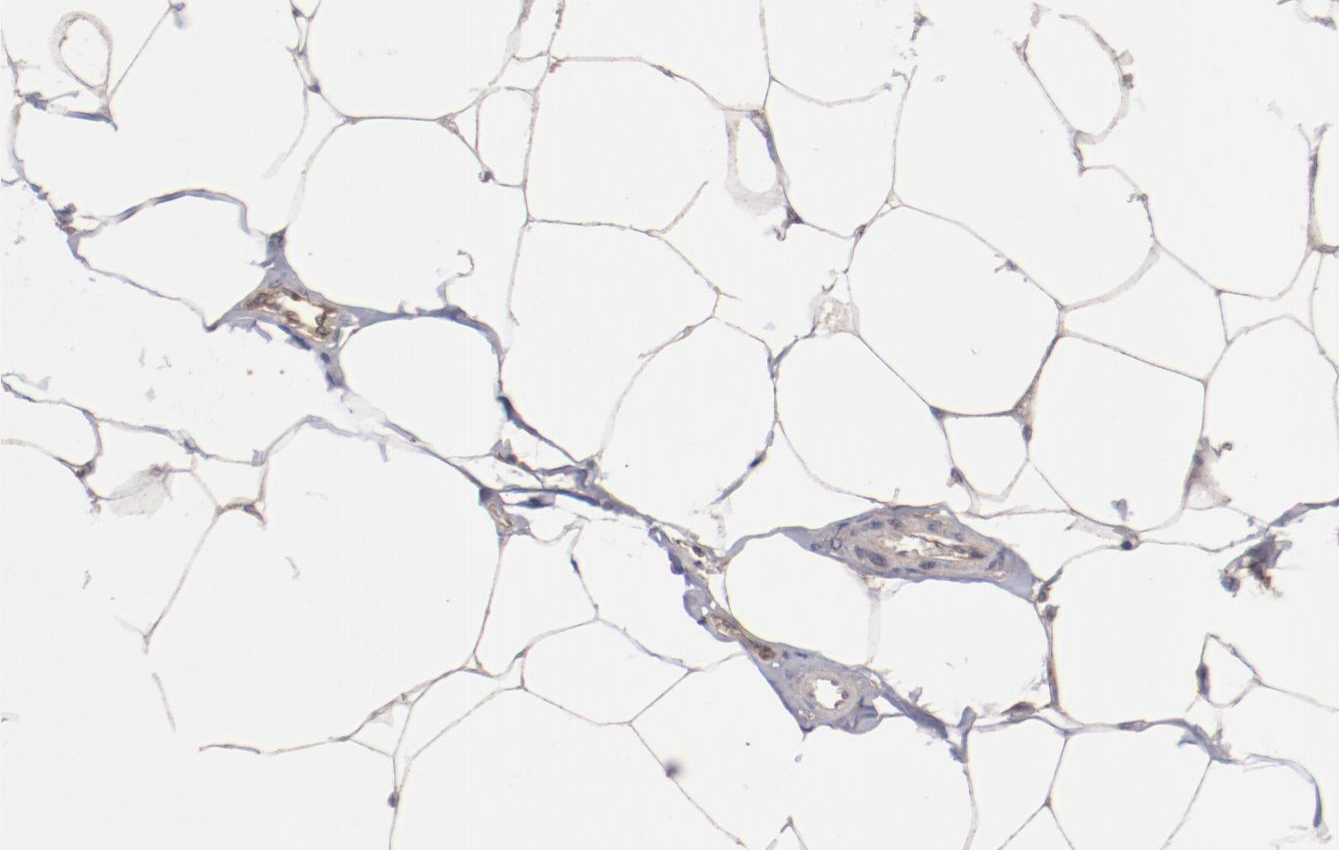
{"staining": {"intensity": "weak", "quantity": ">75%", "location": "cytoplasmic/membranous"}, "tissue": "adipose tissue", "cell_type": "Adipocytes", "image_type": "normal", "snomed": [{"axis": "morphology", "description": "Normal tissue, NOS"}, {"axis": "morphology", "description": "Adenocarcinoma, NOS"}, {"axis": "topography", "description": "Colon"}, {"axis": "topography", "description": "Peripheral nerve tissue"}], "caption": "Benign adipose tissue exhibits weak cytoplasmic/membranous positivity in about >75% of adipocytes, visualized by immunohistochemistry.", "gene": "DIPK2B", "patient": {"sex": "male", "age": 14}}